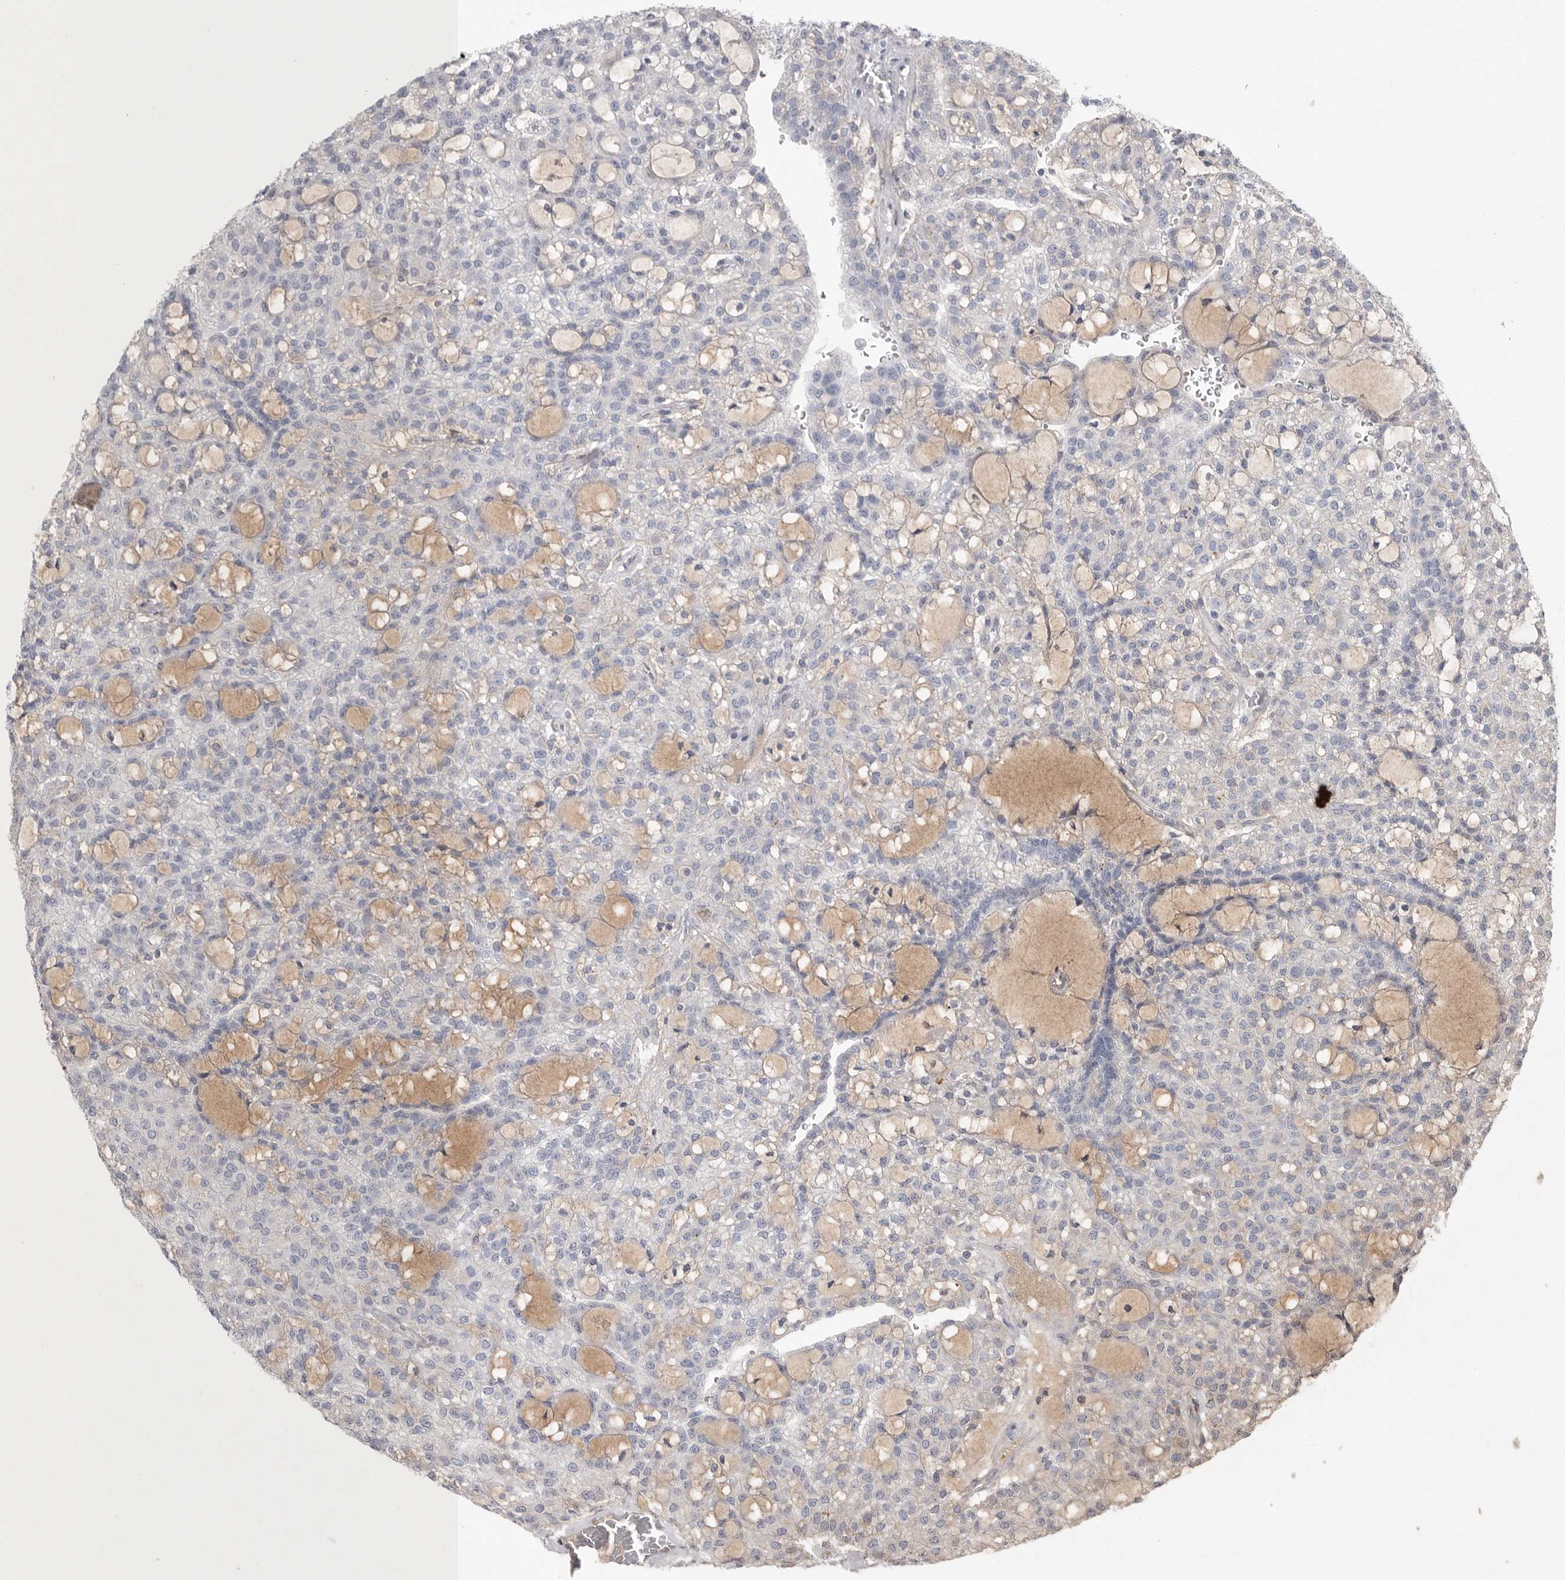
{"staining": {"intensity": "negative", "quantity": "none", "location": "none"}, "tissue": "renal cancer", "cell_type": "Tumor cells", "image_type": "cancer", "snomed": [{"axis": "morphology", "description": "Adenocarcinoma, NOS"}, {"axis": "topography", "description": "Kidney"}], "caption": "Tumor cells are negative for brown protein staining in renal cancer (adenocarcinoma). The staining is performed using DAB (3,3'-diaminobenzidine) brown chromogen with nuclei counter-stained in using hematoxylin.", "gene": "TIMP1", "patient": {"sex": "male", "age": 63}}